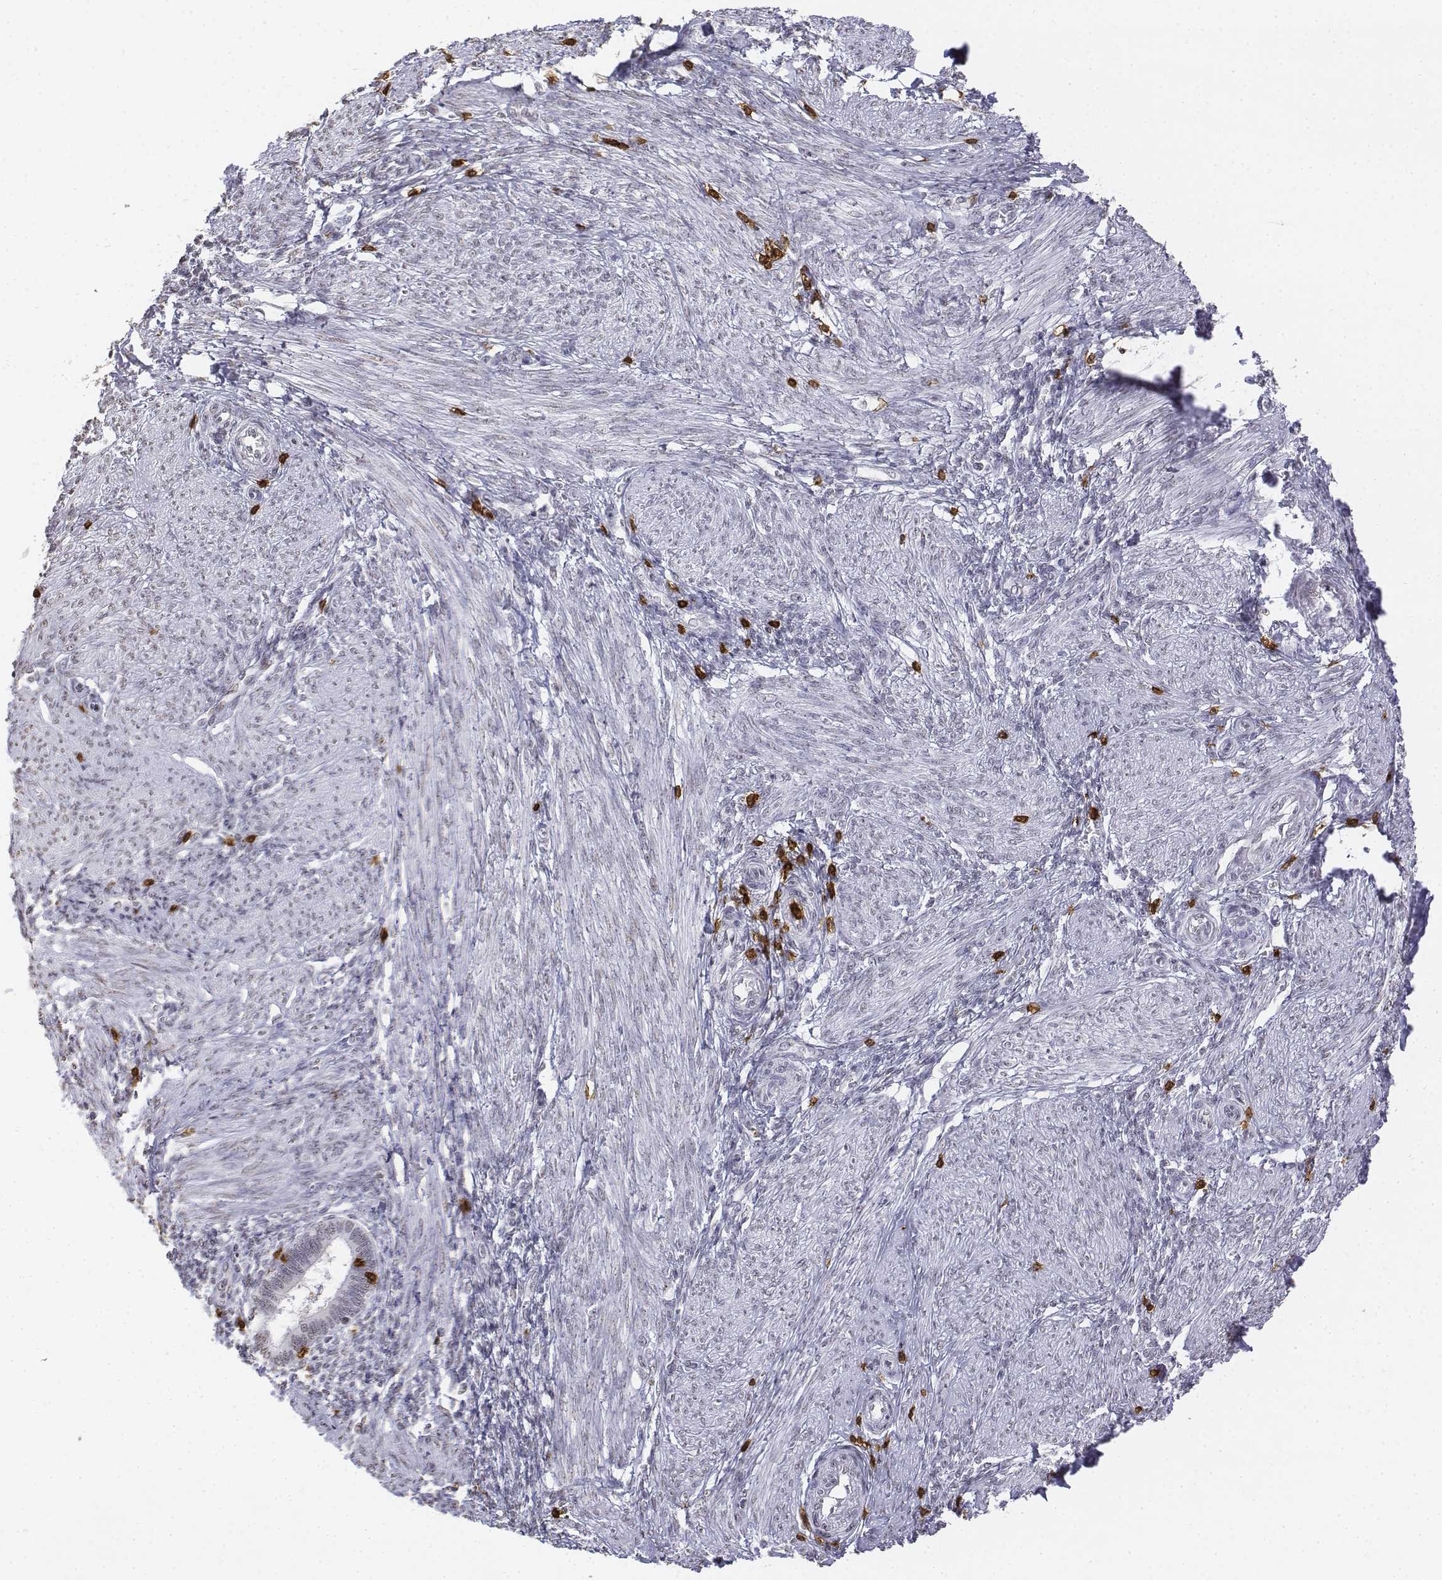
{"staining": {"intensity": "negative", "quantity": "none", "location": "none"}, "tissue": "endometrium", "cell_type": "Cells in endometrial stroma", "image_type": "normal", "snomed": [{"axis": "morphology", "description": "Normal tissue, NOS"}, {"axis": "topography", "description": "Endometrium"}], "caption": "Cells in endometrial stroma are negative for brown protein staining in normal endometrium. Brightfield microscopy of immunohistochemistry (IHC) stained with DAB (3,3'-diaminobenzidine) (brown) and hematoxylin (blue), captured at high magnification.", "gene": "CD3E", "patient": {"sex": "female", "age": 42}}